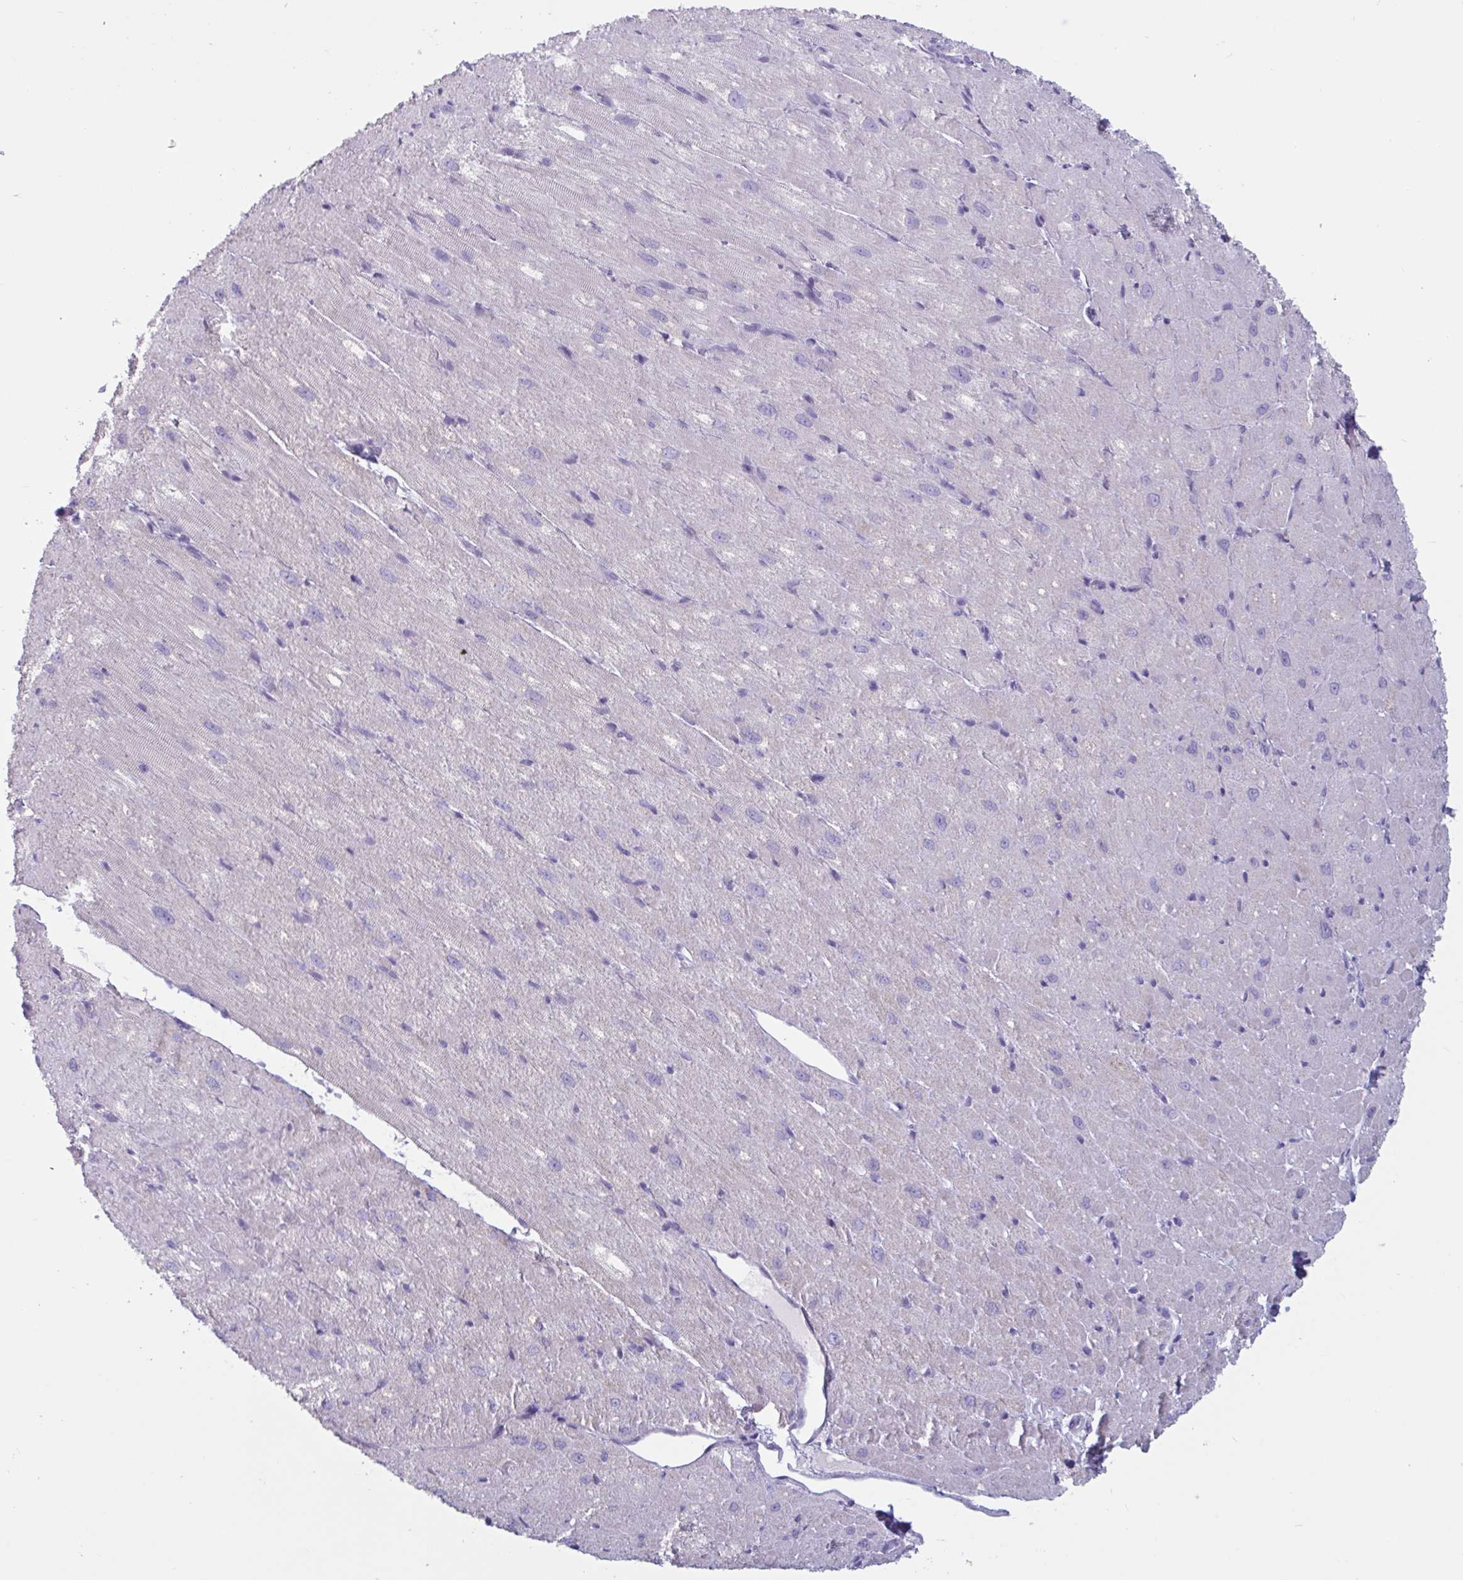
{"staining": {"intensity": "weak", "quantity": "<25%", "location": "cytoplasmic/membranous"}, "tissue": "heart muscle", "cell_type": "Cardiomyocytes", "image_type": "normal", "snomed": [{"axis": "morphology", "description": "Normal tissue, NOS"}, {"axis": "topography", "description": "Heart"}], "caption": "The photomicrograph reveals no staining of cardiomyocytes in normal heart muscle.", "gene": "BBS10", "patient": {"sex": "male", "age": 62}}